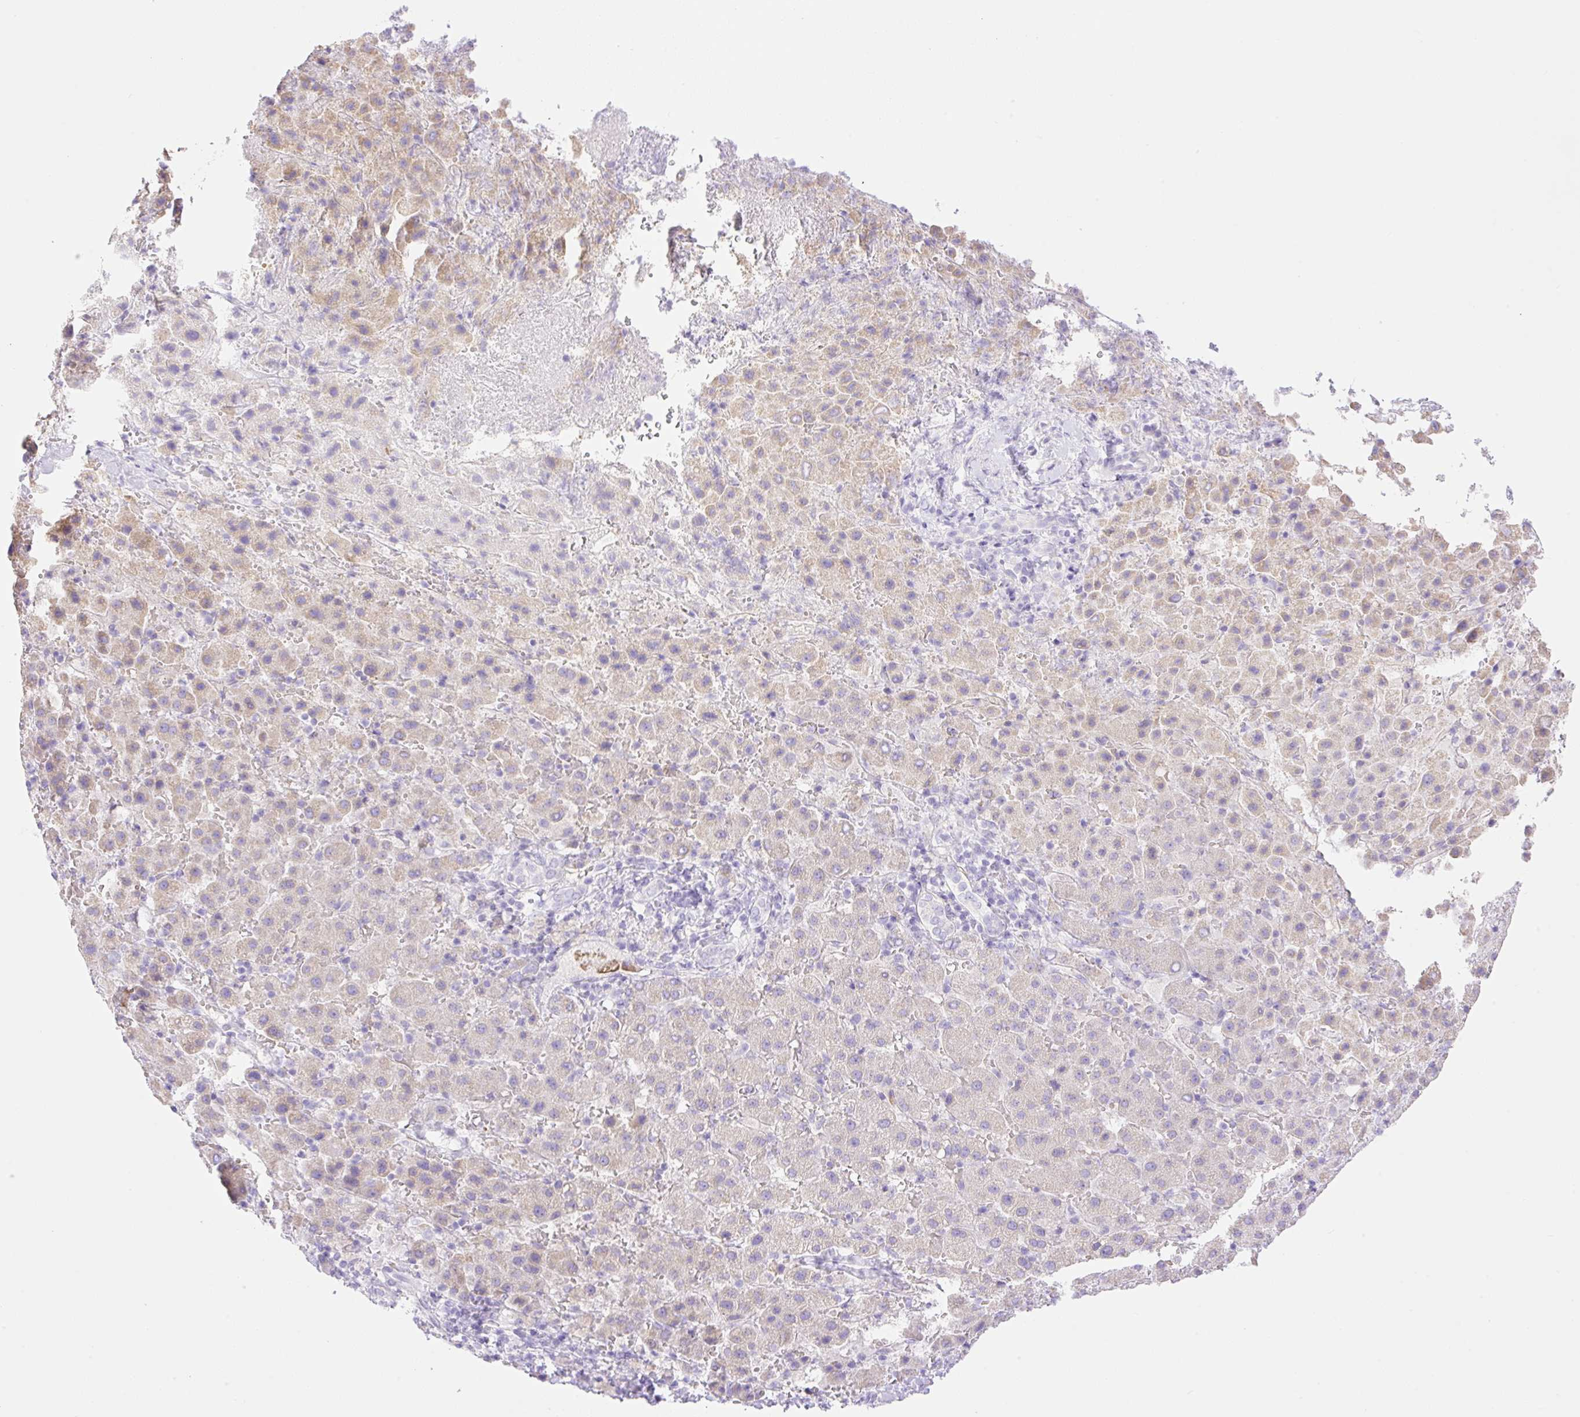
{"staining": {"intensity": "weak", "quantity": "<25%", "location": "cytoplasmic/membranous"}, "tissue": "liver cancer", "cell_type": "Tumor cells", "image_type": "cancer", "snomed": [{"axis": "morphology", "description": "Carcinoma, Hepatocellular, NOS"}, {"axis": "topography", "description": "Liver"}], "caption": "Tumor cells show no significant protein positivity in liver cancer.", "gene": "CDX1", "patient": {"sex": "female", "age": 58}}